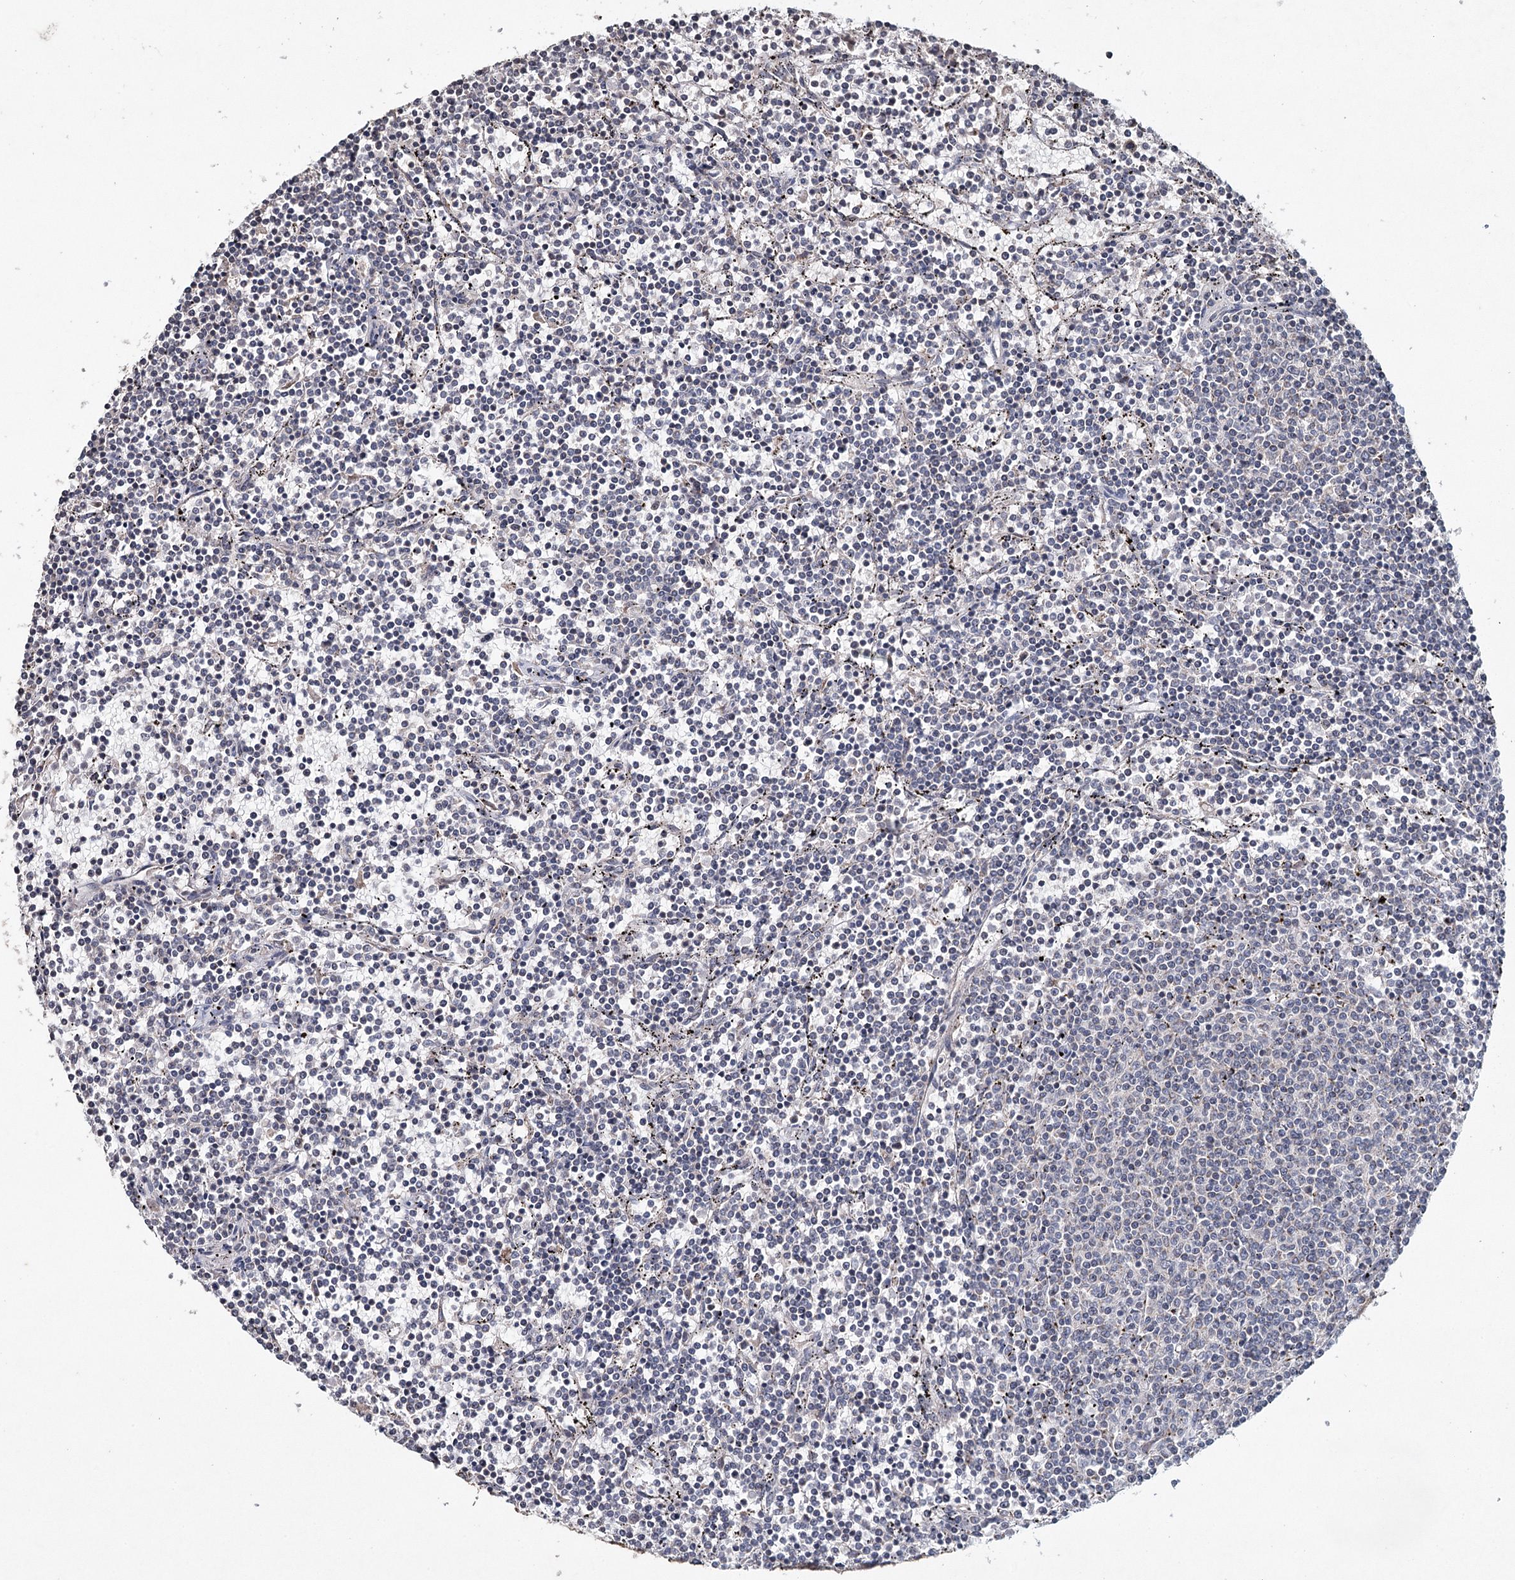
{"staining": {"intensity": "negative", "quantity": "none", "location": "none"}, "tissue": "lymphoma", "cell_type": "Tumor cells", "image_type": "cancer", "snomed": [{"axis": "morphology", "description": "Malignant lymphoma, non-Hodgkin's type, Low grade"}, {"axis": "topography", "description": "Spleen"}], "caption": "DAB immunohistochemical staining of human lymphoma demonstrates no significant staining in tumor cells.", "gene": "ICOS", "patient": {"sex": "female", "age": 50}}